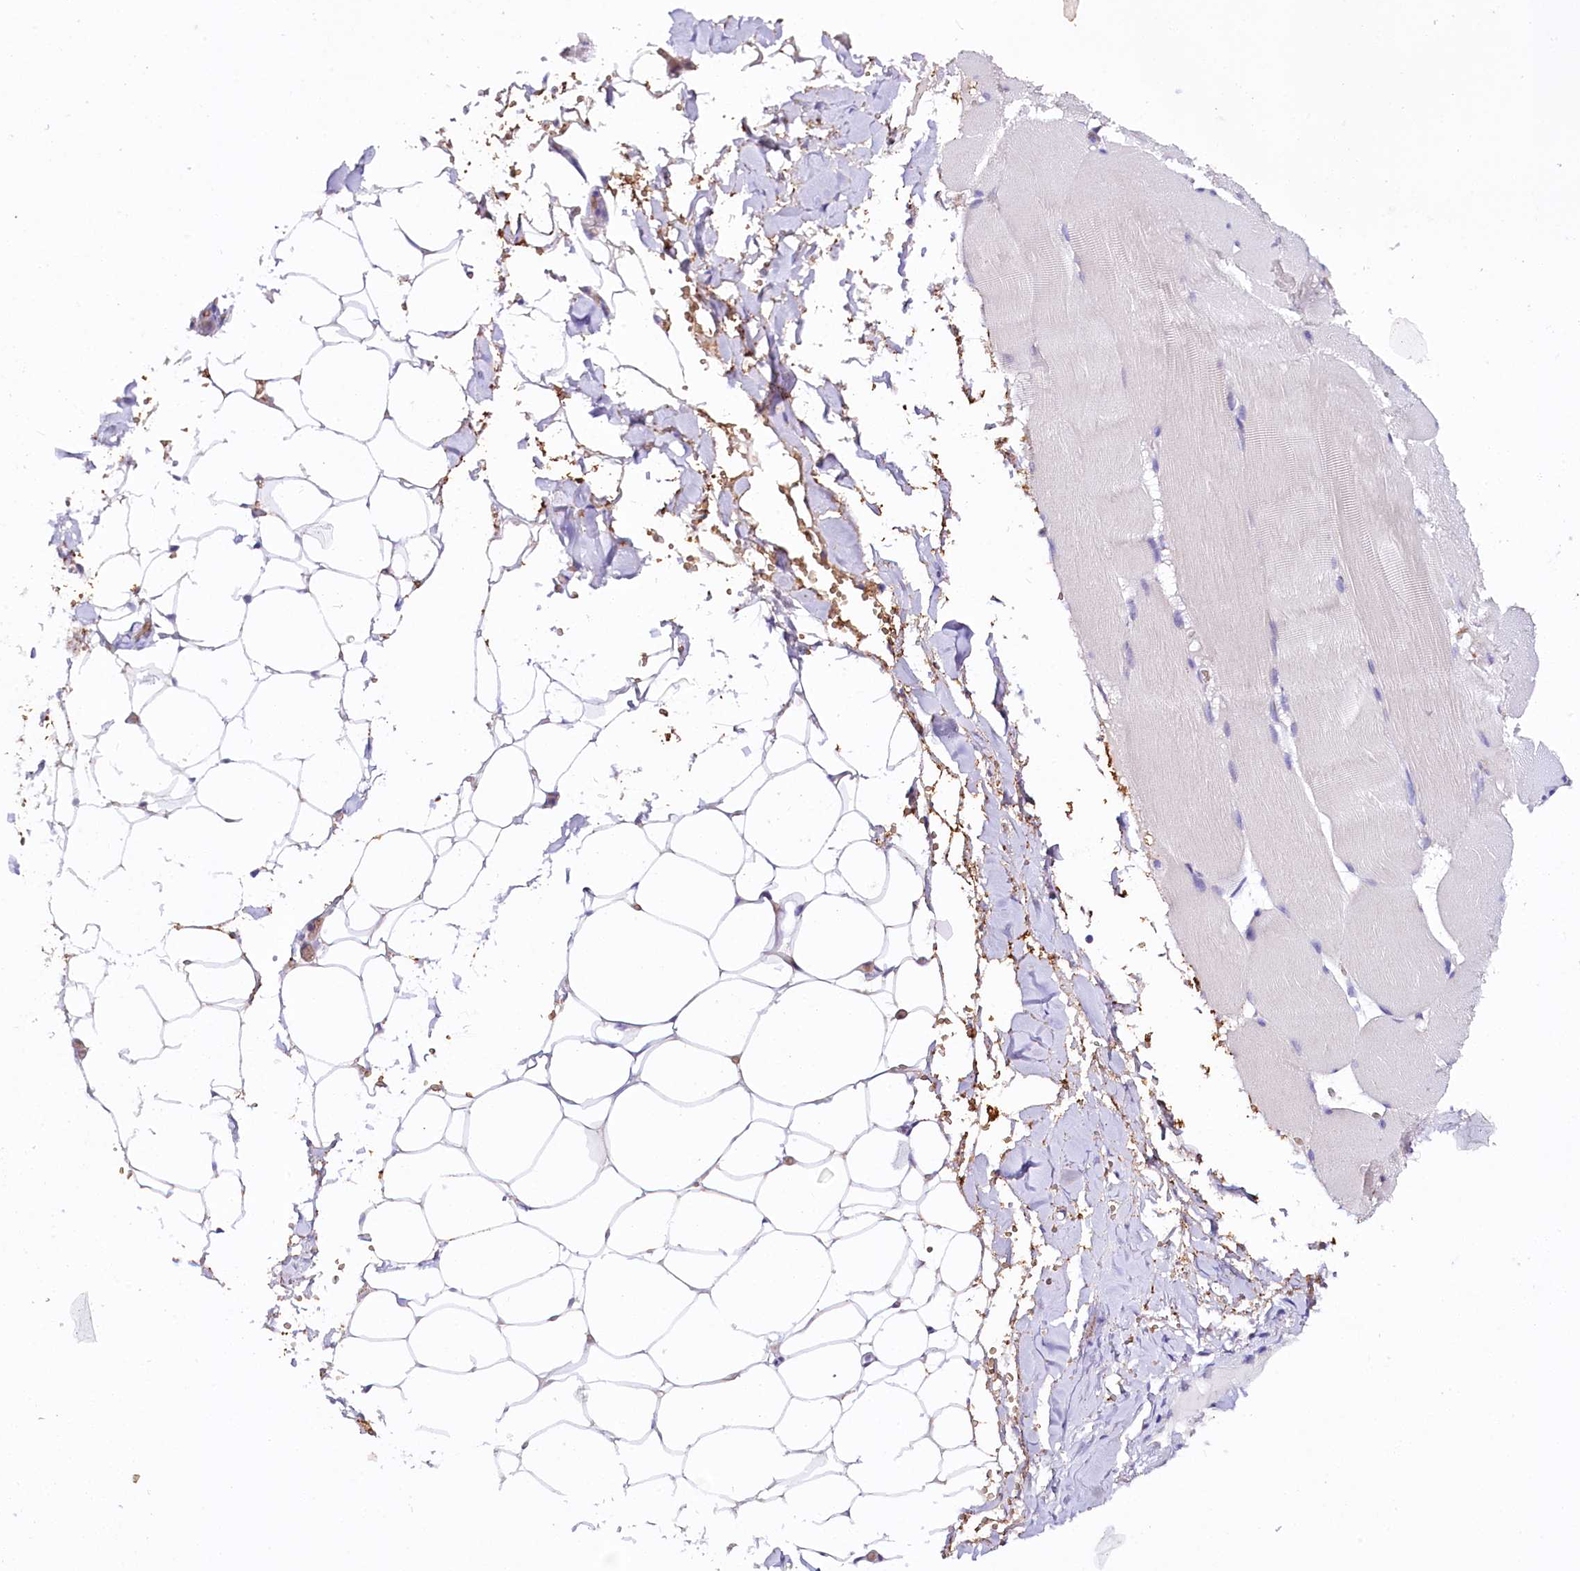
{"staining": {"intensity": "weak", "quantity": ">75%", "location": "cytoplasmic/membranous"}, "tissue": "adipose tissue", "cell_type": "Adipocytes", "image_type": "normal", "snomed": [{"axis": "morphology", "description": "Normal tissue, NOS"}, {"axis": "topography", "description": "Skeletal muscle"}, {"axis": "topography", "description": "Peripheral nerve tissue"}], "caption": "Protein staining displays weak cytoplasmic/membranous expression in approximately >75% of adipocytes in unremarkable adipose tissue. (DAB IHC with brightfield microscopy, high magnification).", "gene": "CEP295", "patient": {"sex": "female", "age": 55}}